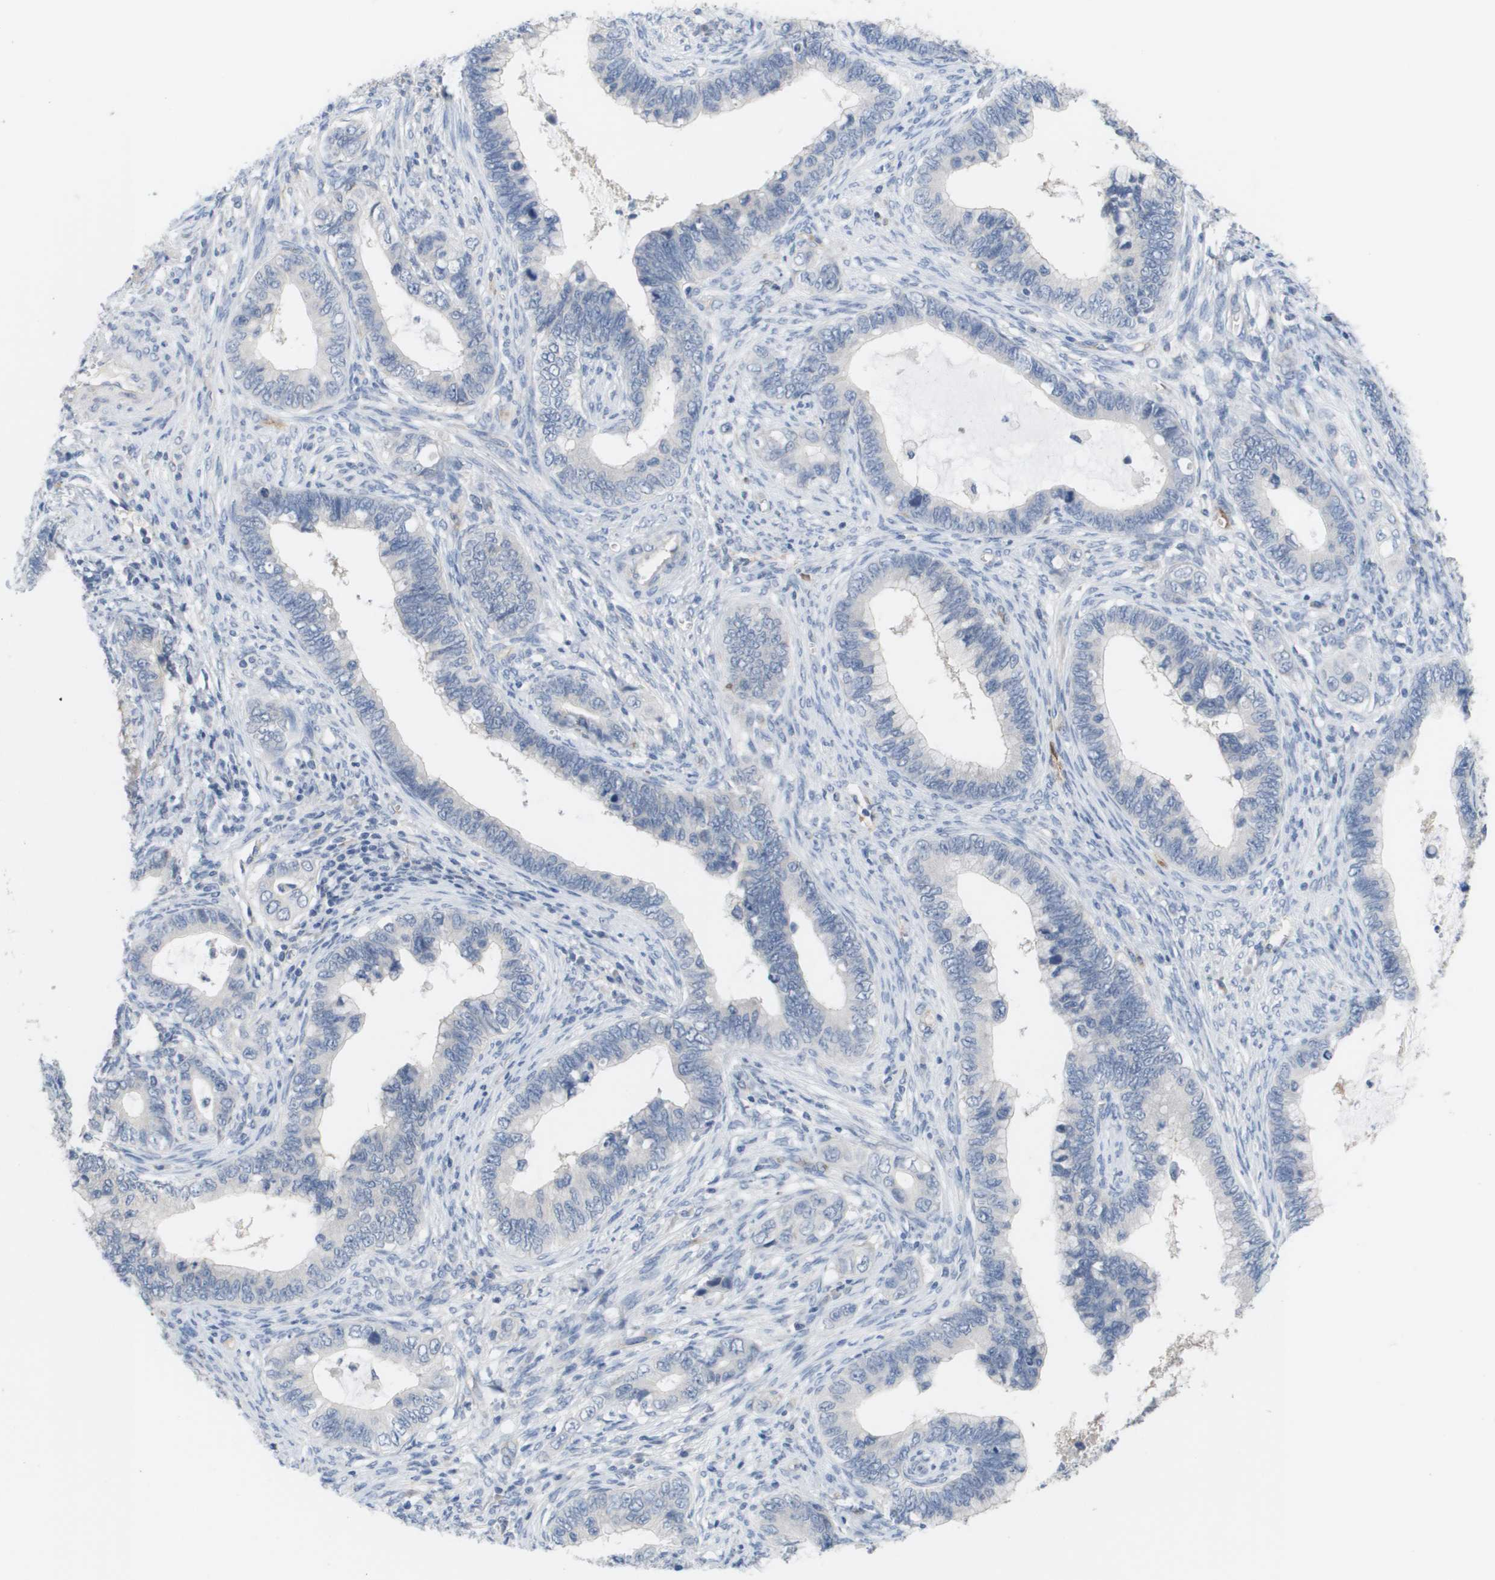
{"staining": {"intensity": "negative", "quantity": "none", "location": "none"}, "tissue": "cervical cancer", "cell_type": "Tumor cells", "image_type": "cancer", "snomed": [{"axis": "morphology", "description": "Adenocarcinoma, NOS"}, {"axis": "topography", "description": "Cervix"}], "caption": "Photomicrograph shows no significant protein positivity in tumor cells of cervical adenocarcinoma.", "gene": "ANGPT2", "patient": {"sex": "female", "age": 44}}